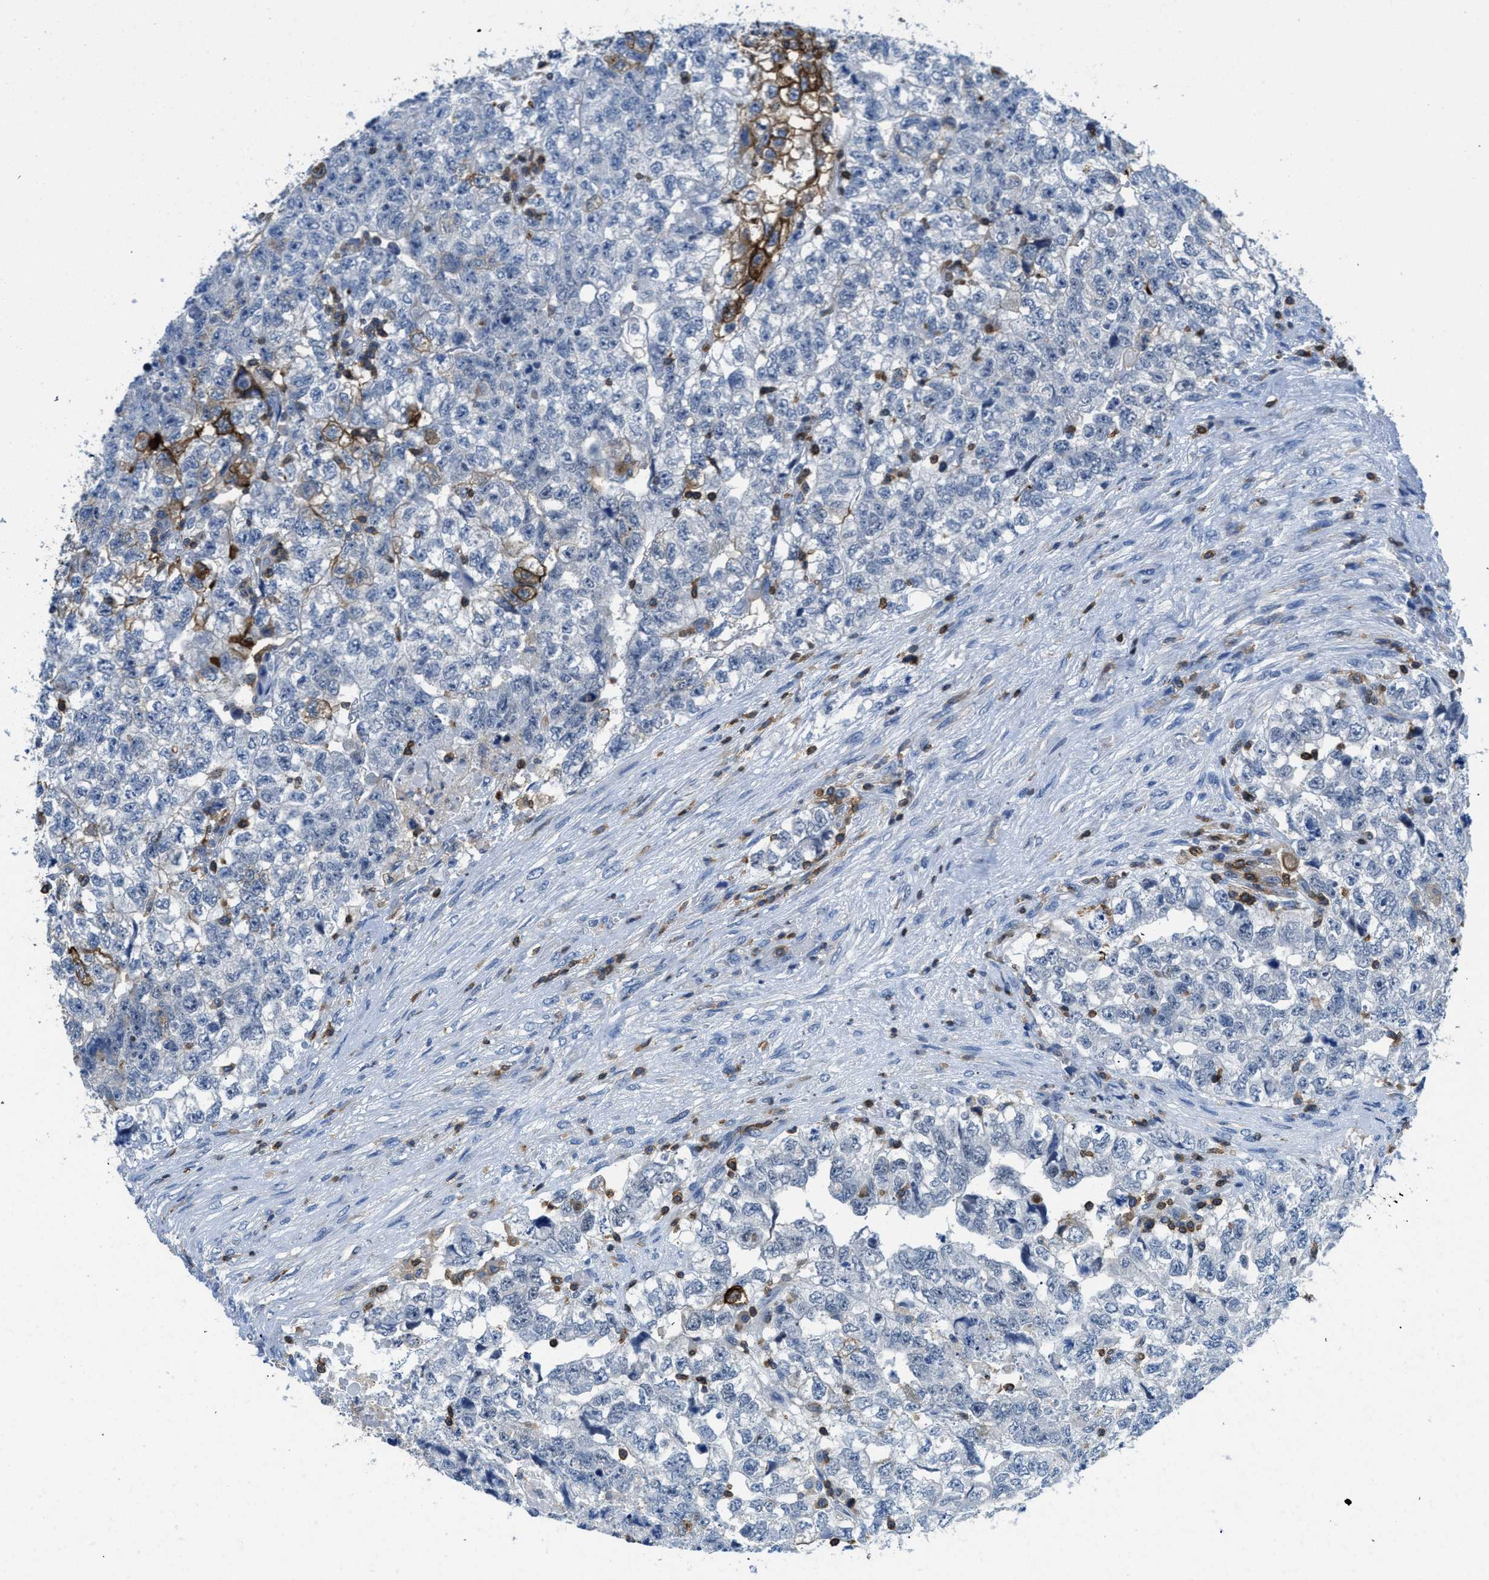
{"staining": {"intensity": "negative", "quantity": "none", "location": "none"}, "tissue": "testis cancer", "cell_type": "Tumor cells", "image_type": "cancer", "snomed": [{"axis": "morphology", "description": "Carcinoma, Embryonal, NOS"}, {"axis": "topography", "description": "Testis"}], "caption": "This is an immunohistochemistry image of human testis cancer. There is no expression in tumor cells.", "gene": "FAM151A", "patient": {"sex": "male", "age": 36}}